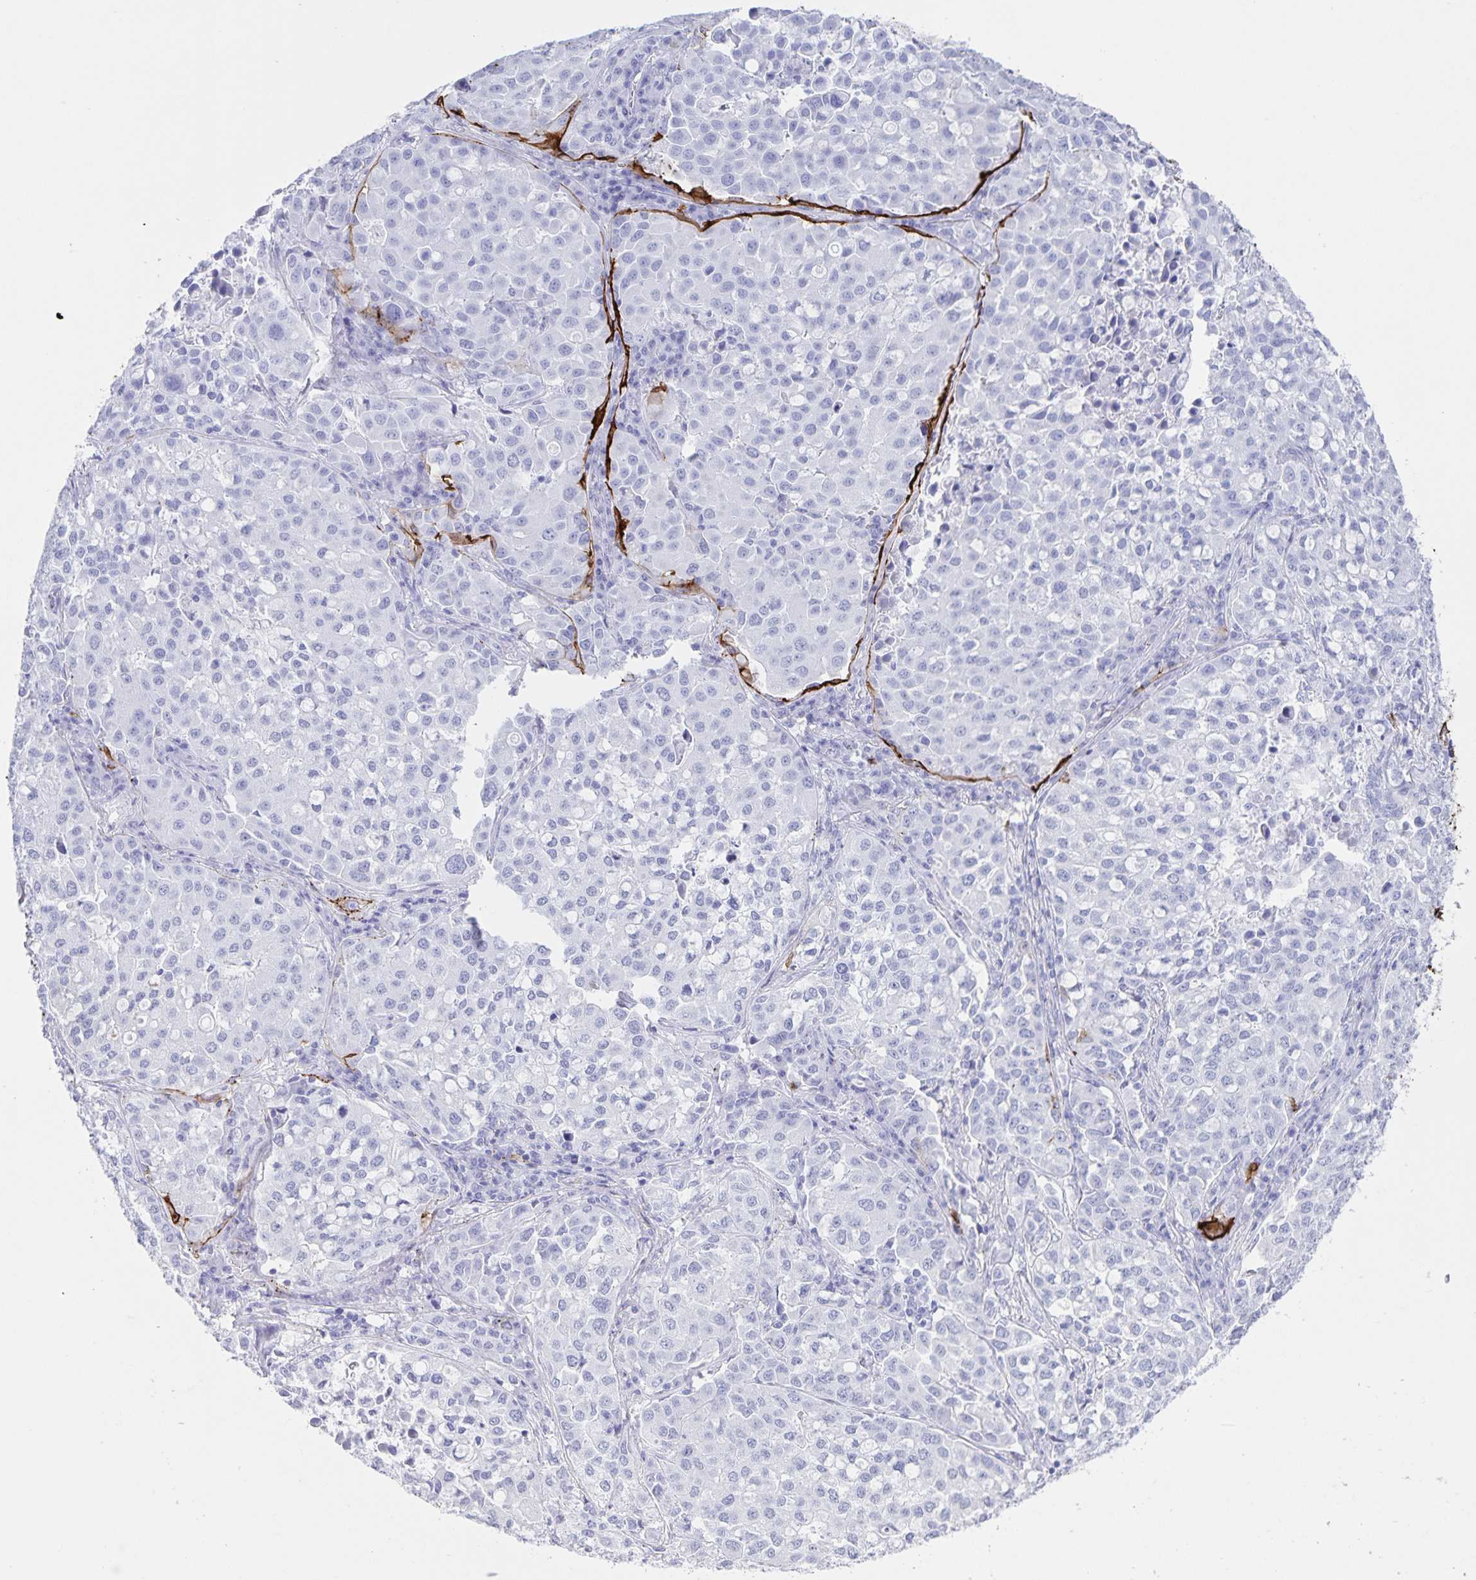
{"staining": {"intensity": "negative", "quantity": "none", "location": "none"}, "tissue": "lung cancer", "cell_type": "Tumor cells", "image_type": "cancer", "snomed": [{"axis": "morphology", "description": "Adenocarcinoma, NOS"}, {"axis": "morphology", "description": "Adenocarcinoma, metastatic, NOS"}, {"axis": "topography", "description": "Lymph node"}, {"axis": "topography", "description": "Lung"}], "caption": "DAB (3,3'-diaminobenzidine) immunohistochemical staining of lung cancer shows no significant staining in tumor cells.", "gene": "AQP4", "patient": {"sex": "female", "age": 65}}